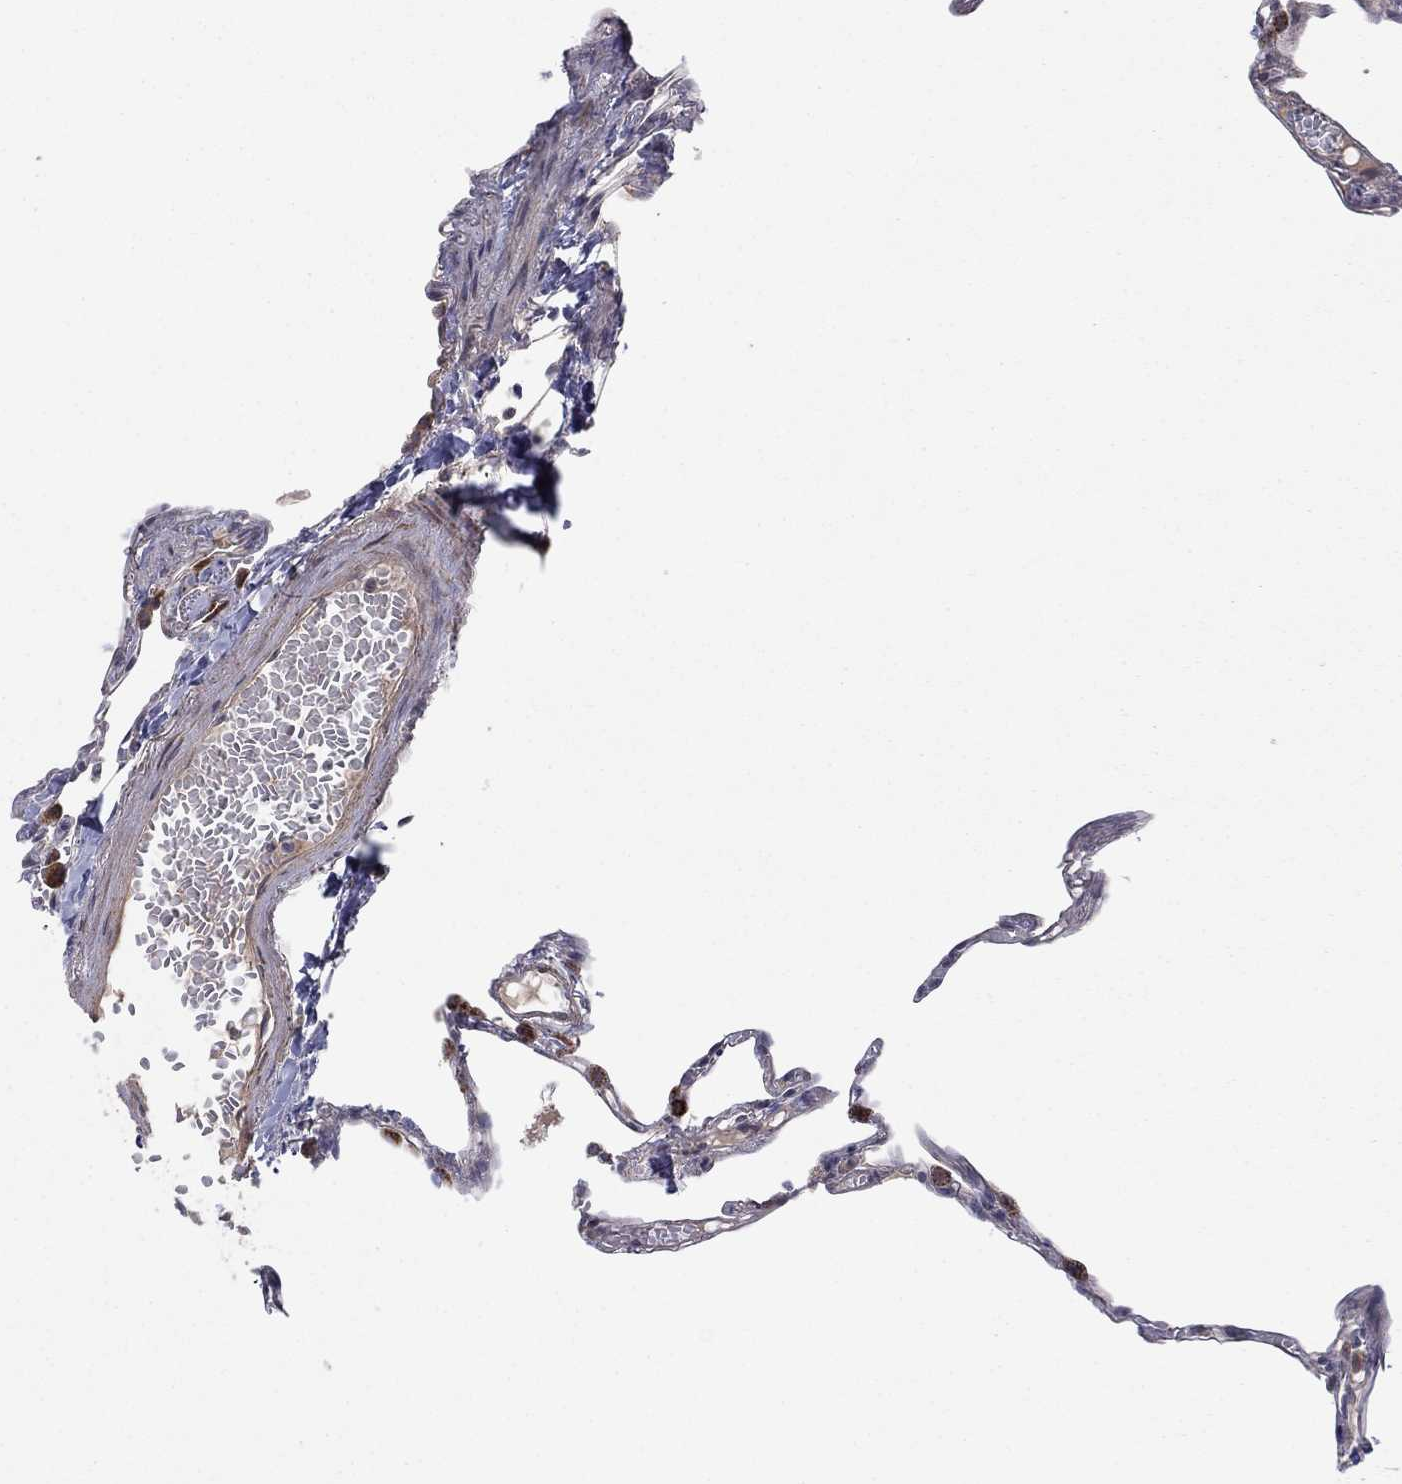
{"staining": {"intensity": "negative", "quantity": "none", "location": "none"}, "tissue": "lung", "cell_type": "Alveolar cells", "image_type": "normal", "snomed": [{"axis": "morphology", "description": "Normal tissue, NOS"}, {"axis": "topography", "description": "Lung"}], "caption": "A high-resolution photomicrograph shows immunohistochemistry (IHC) staining of normal lung, which reveals no significant staining in alveolar cells. (DAB immunohistochemistry with hematoxylin counter stain).", "gene": "ZNF395", "patient": {"sex": "male", "age": 78}}